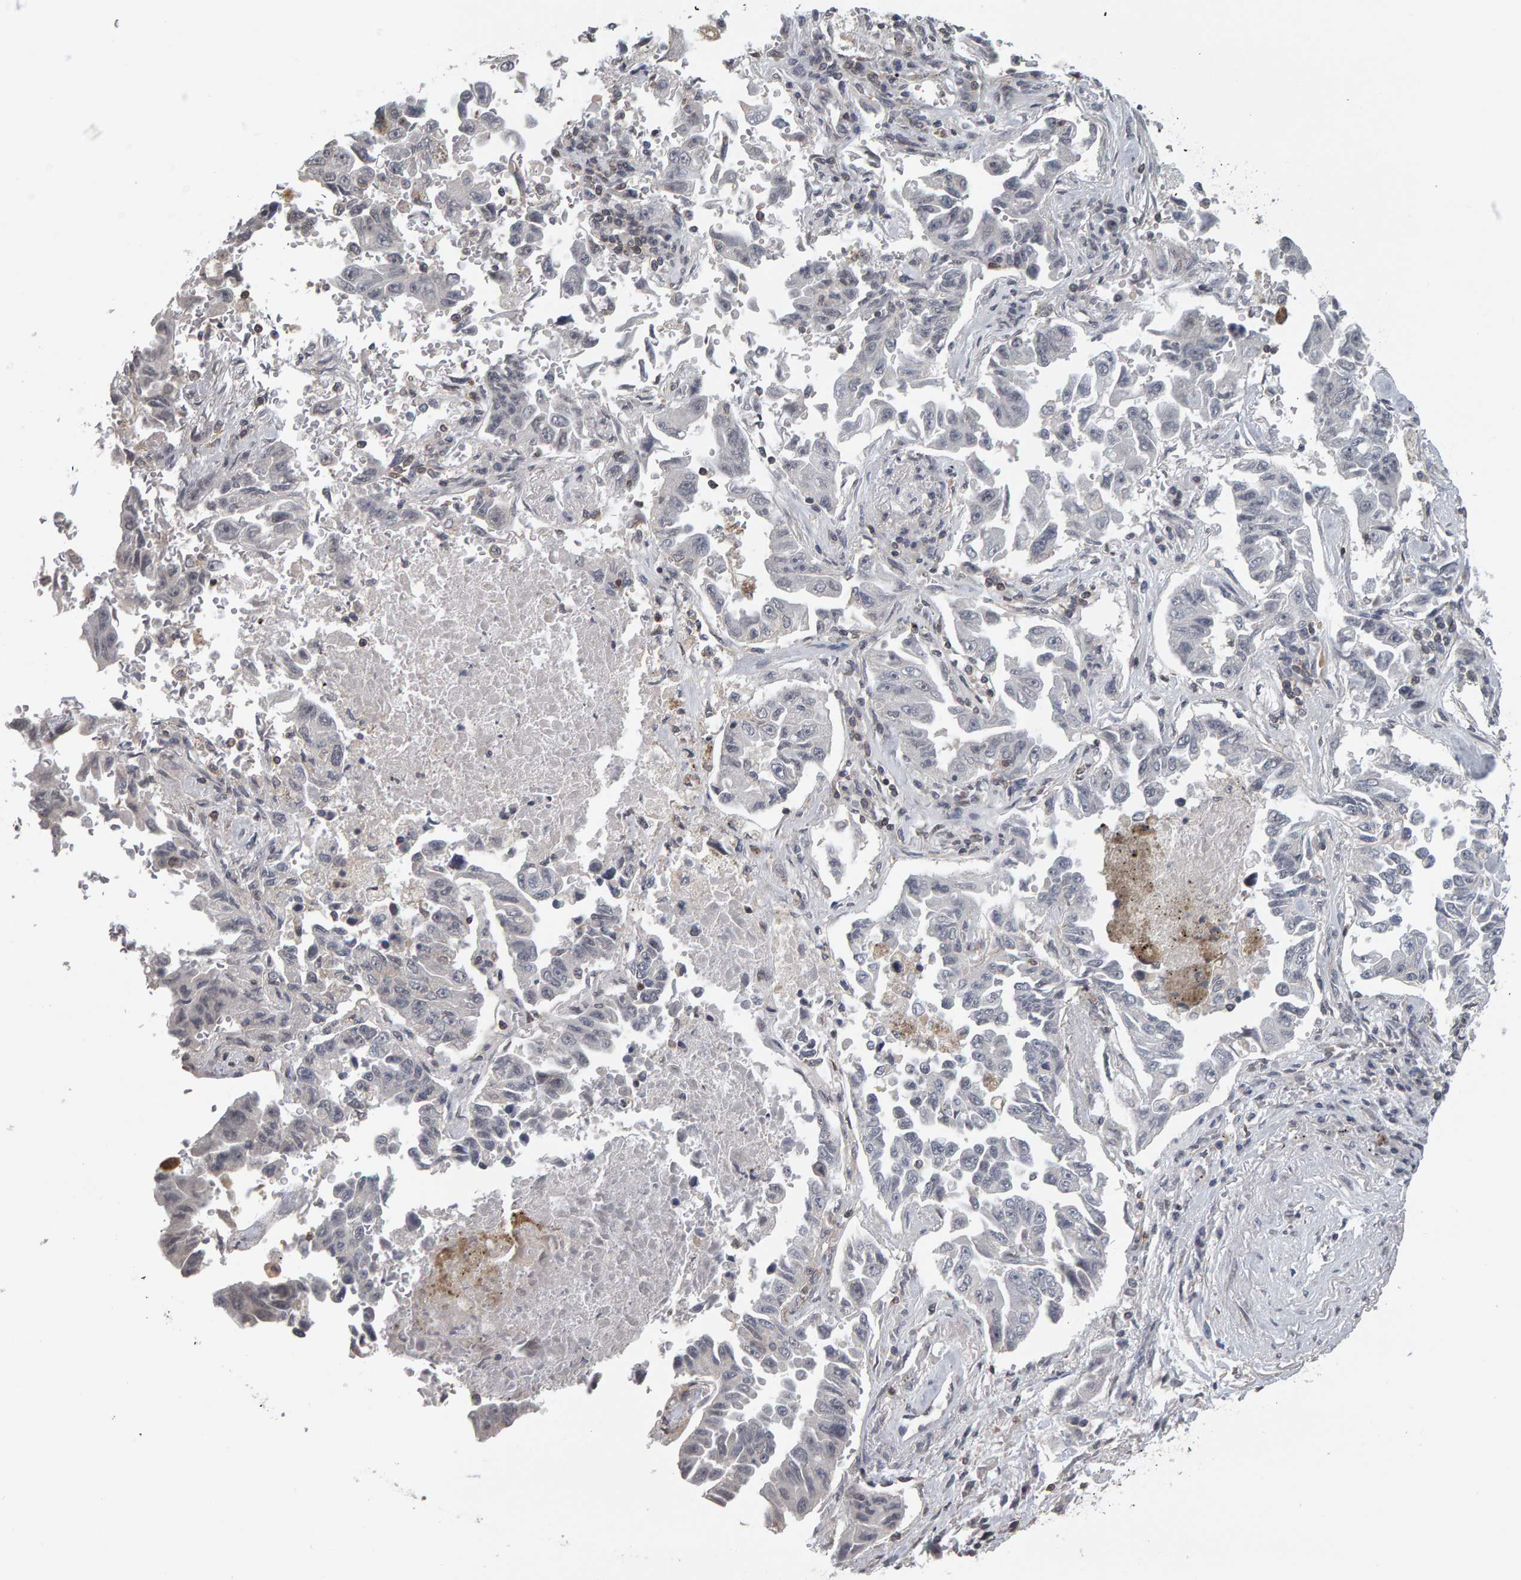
{"staining": {"intensity": "negative", "quantity": "none", "location": "none"}, "tissue": "lung cancer", "cell_type": "Tumor cells", "image_type": "cancer", "snomed": [{"axis": "morphology", "description": "Adenocarcinoma, NOS"}, {"axis": "topography", "description": "Lung"}], "caption": "Immunohistochemistry (IHC) photomicrograph of lung adenocarcinoma stained for a protein (brown), which exhibits no expression in tumor cells.", "gene": "TEFM", "patient": {"sex": "female", "age": 51}}